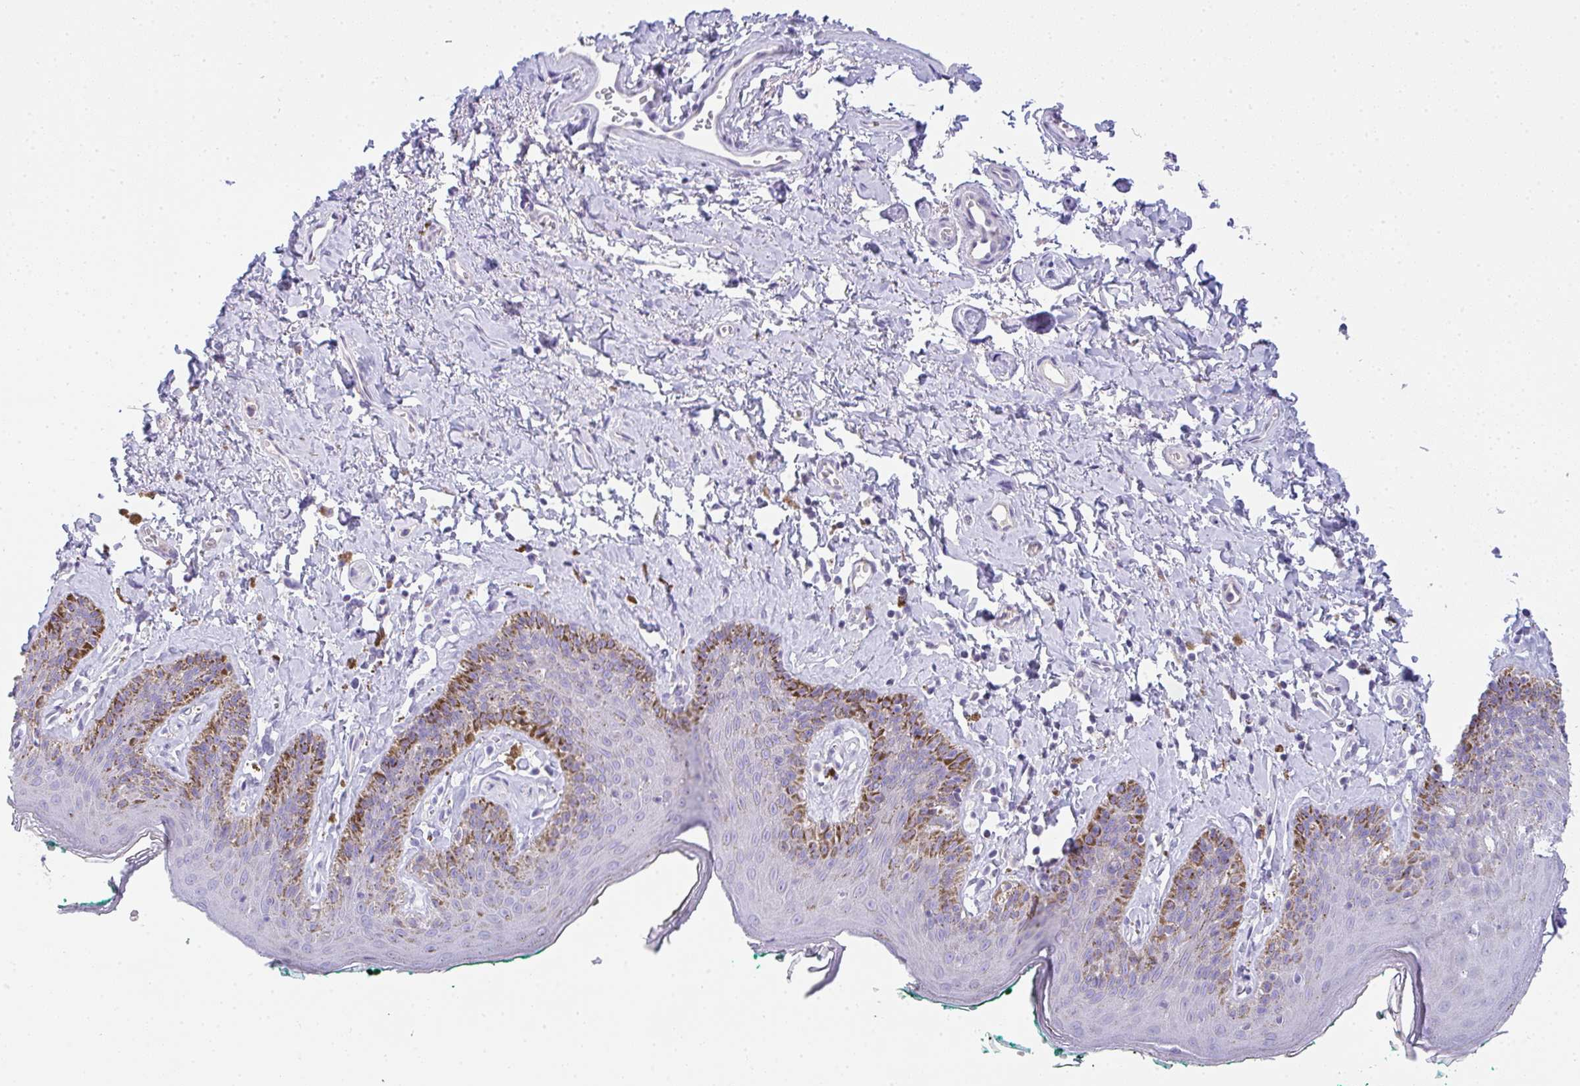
{"staining": {"intensity": "negative", "quantity": "none", "location": "none"}, "tissue": "skin", "cell_type": "Epidermal cells", "image_type": "normal", "snomed": [{"axis": "morphology", "description": "Normal tissue, NOS"}, {"axis": "topography", "description": "Vulva"}, {"axis": "topography", "description": "Peripheral nerve tissue"}], "caption": "High power microscopy image of an immunohistochemistry photomicrograph of normal skin, revealing no significant positivity in epidermal cells.", "gene": "COX7B", "patient": {"sex": "female", "age": 66}}